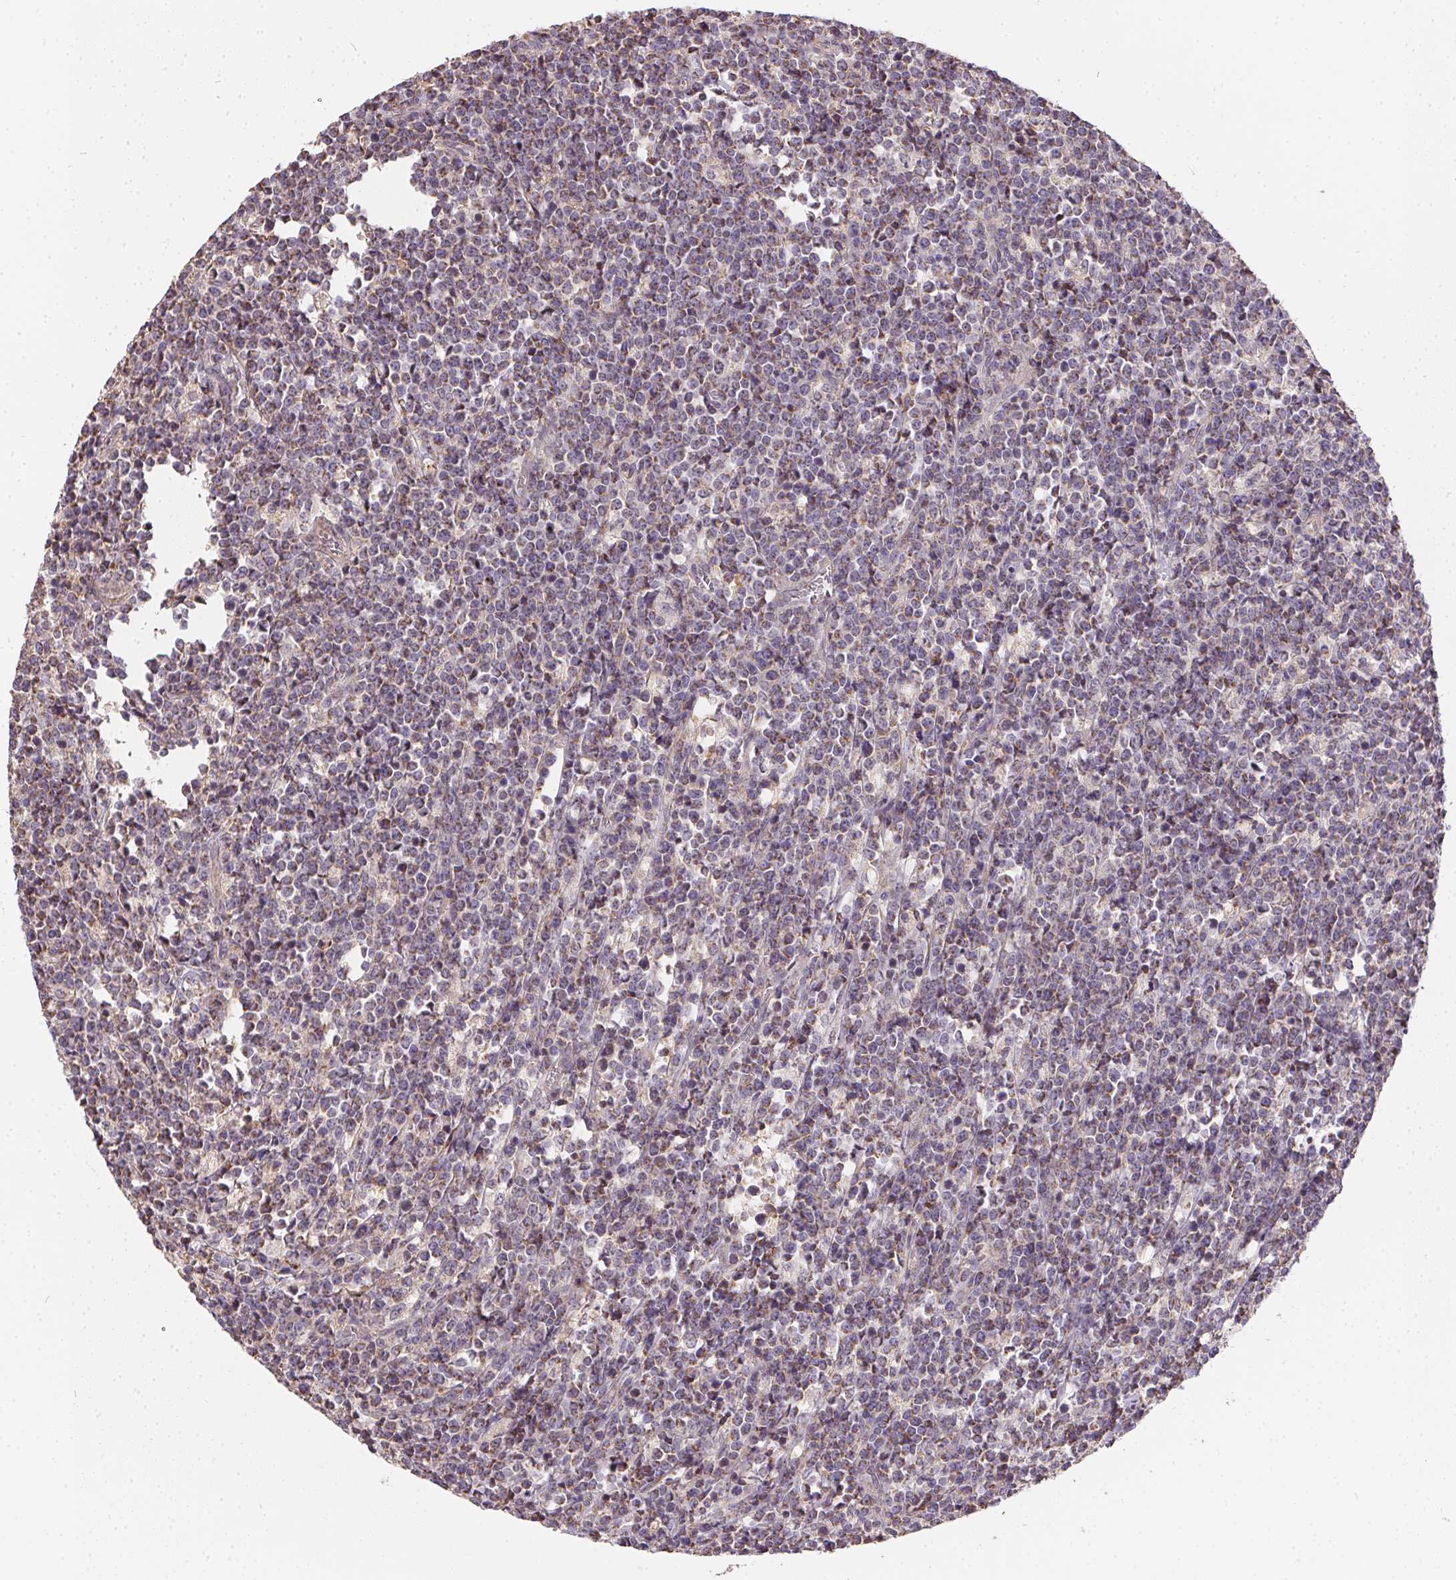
{"staining": {"intensity": "negative", "quantity": "none", "location": "none"}, "tissue": "lymphoma", "cell_type": "Tumor cells", "image_type": "cancer", "snomed": [{"axis": "morphology", "description": "Malignant lymphoma, non-Hodgkin's type, High grade"}, {"axis": "topography", "description": "Small intestine"}], "caption": "Lymphoma was stained to show a protein in brown. There is no significant expression in tumor cells.", "gene": "REV3L", "patient": {"sex": "female", "age": 56}}